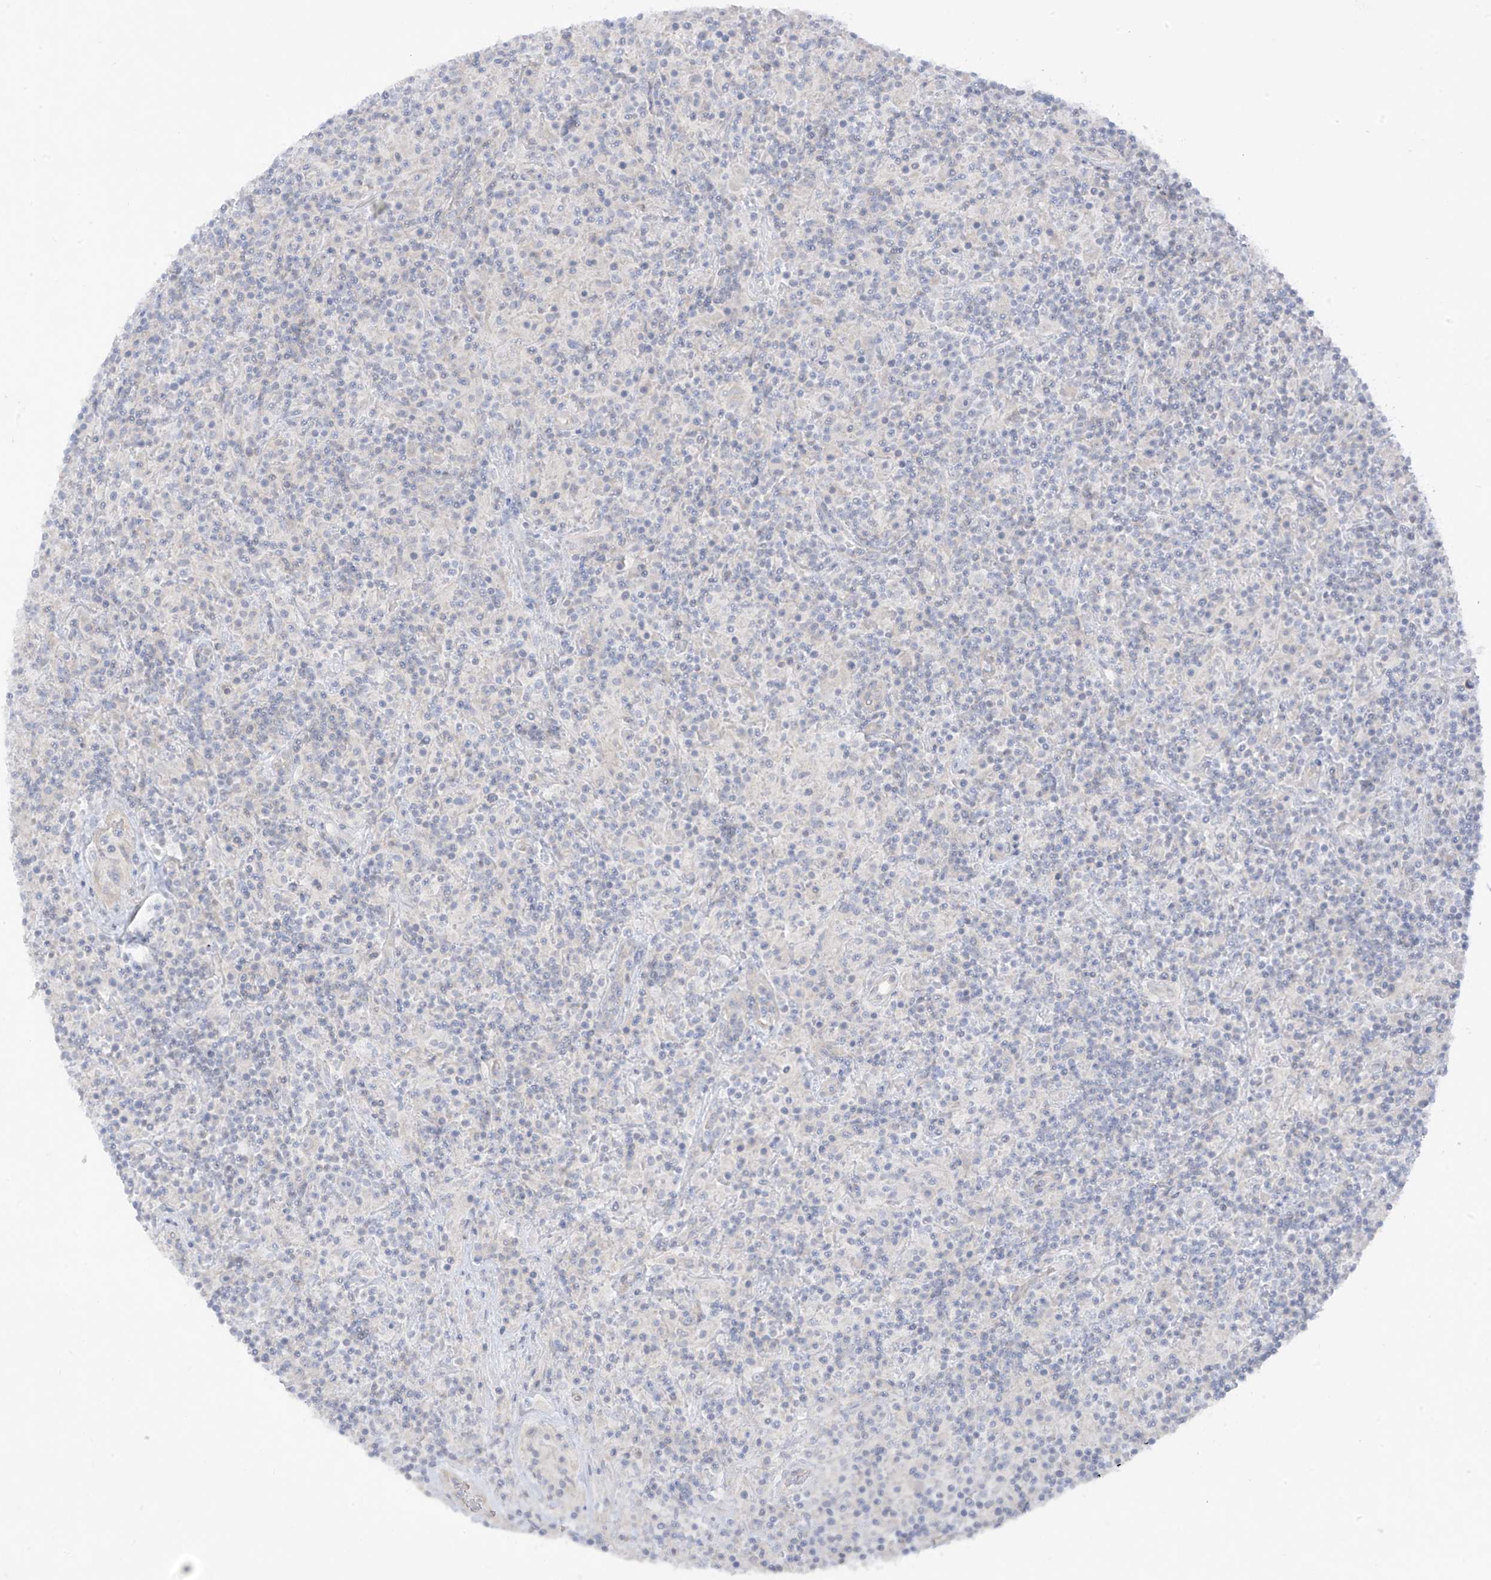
{"staining": {"intensity": "negative", "quantity": "none", "location": "none"}, "tissue": "lymphoma", "cell_type": "Tumor cells", "image_type": "cancer", "snomed": [{"axis": "morphology", "description": "Hodgkin's disease, NOS"}, {"axis": "topography", "description": "Lymph node"}], "caption": "Immunohistochemistry (IHC) image of neoplastic tissue: lymphoma stained with DAB (3,3'-diaminobenzidine) demonstrates no significant protein staining in tumor cells.", "gene": "EIPR1", "patient": {"sex": "male", "age": 70}}